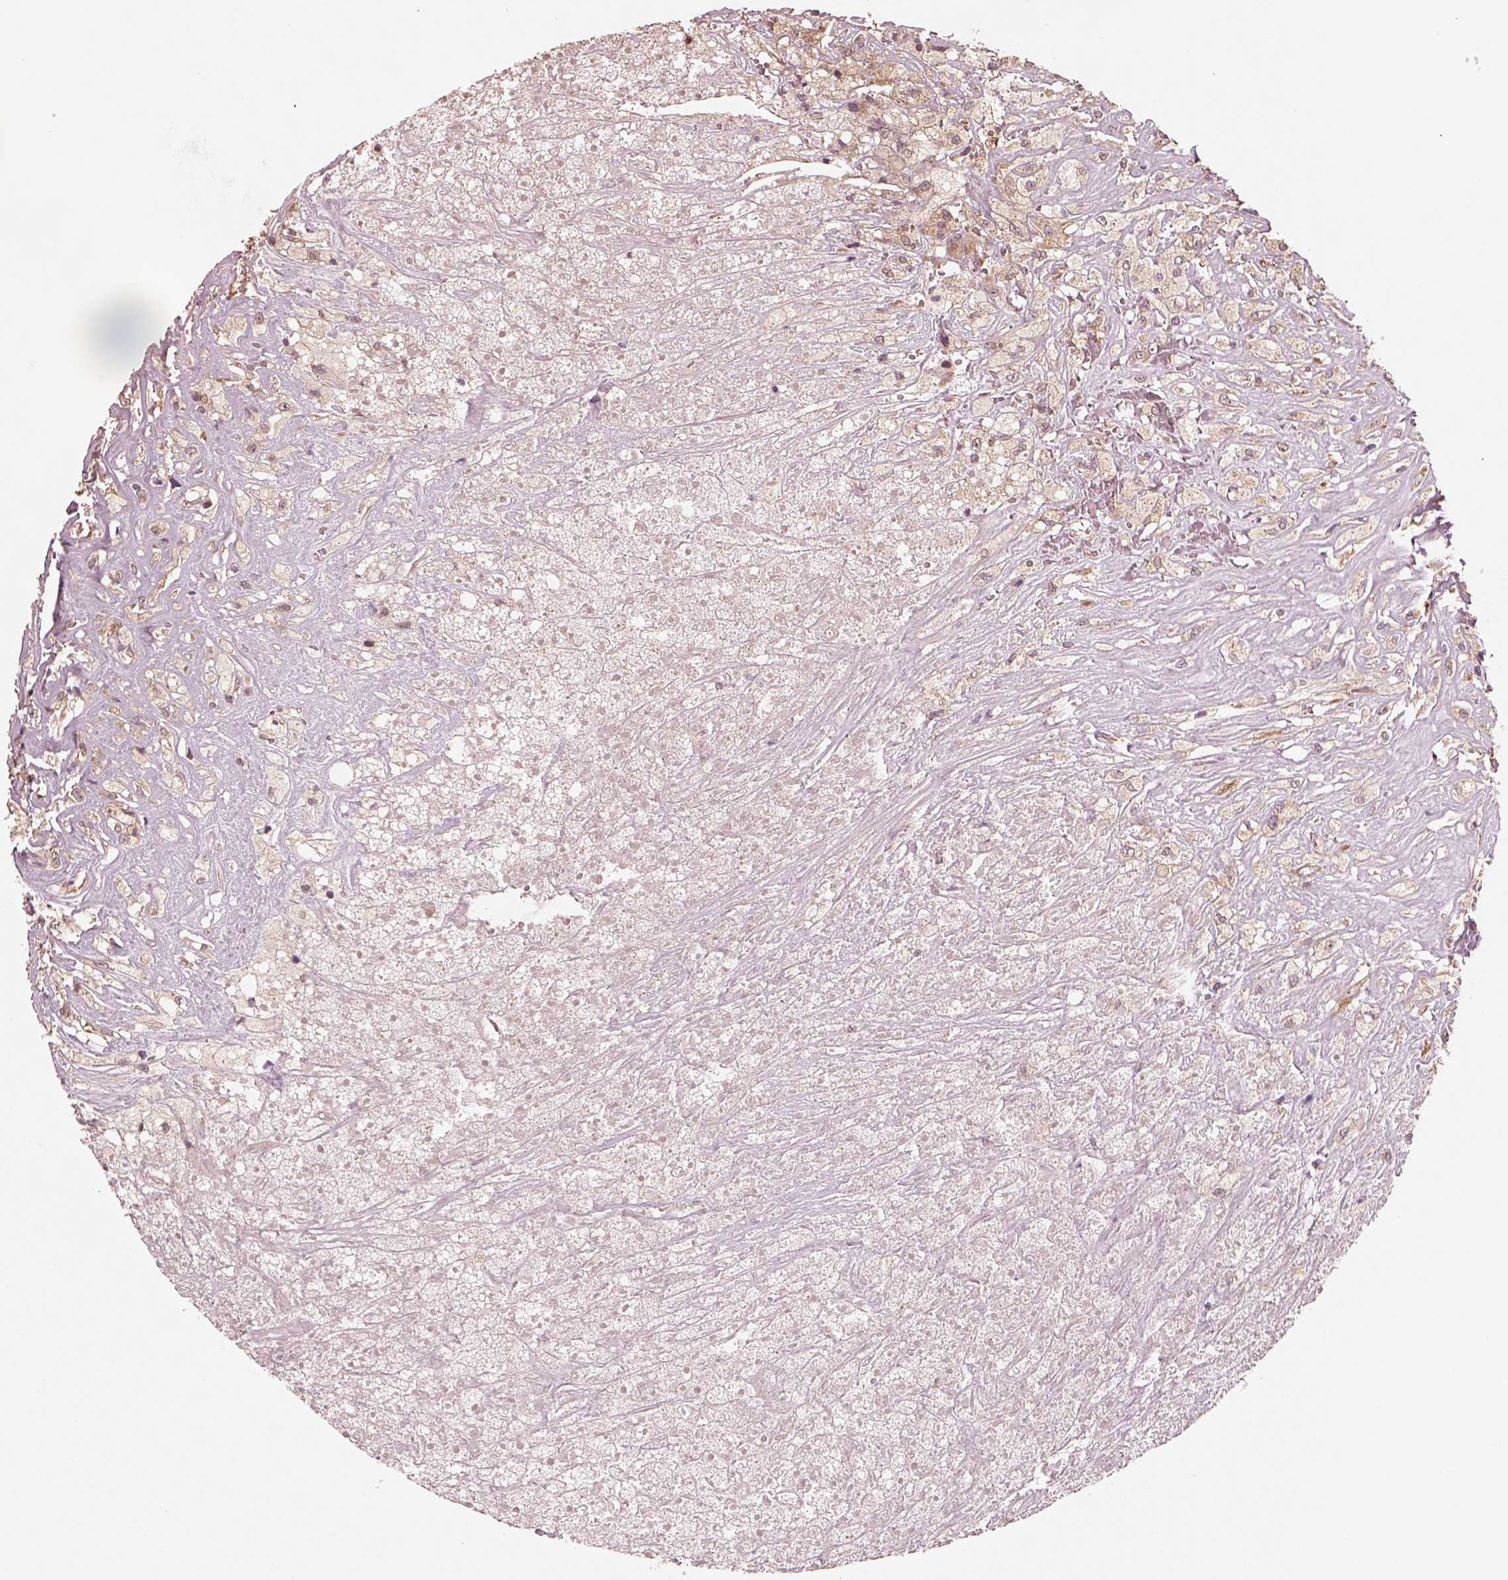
{"staining": {"intensity": "weak", "quantity": ">75%", "location": "cytoplasmic/membranous"}, "tissue": "testis cancer", "cell_type": "Tumor cells", "image_type": "cancer", "snomed": [{"axis": "morphology", "description": "Necrosis, NOS"}, {"axis": "morphology", "description": "Carcinoma, Embryonal, NOS"}, {"axis": "topography", "description": "Testis"}], "caption": "A low amount of weak cytoplasmic/membranous expression is seen in about >75% of tumor cells in testis cancer (embryonal carcinoma) tissue.", "gene": "RPS5", "patient": {"sex": "male", "age": 19}}